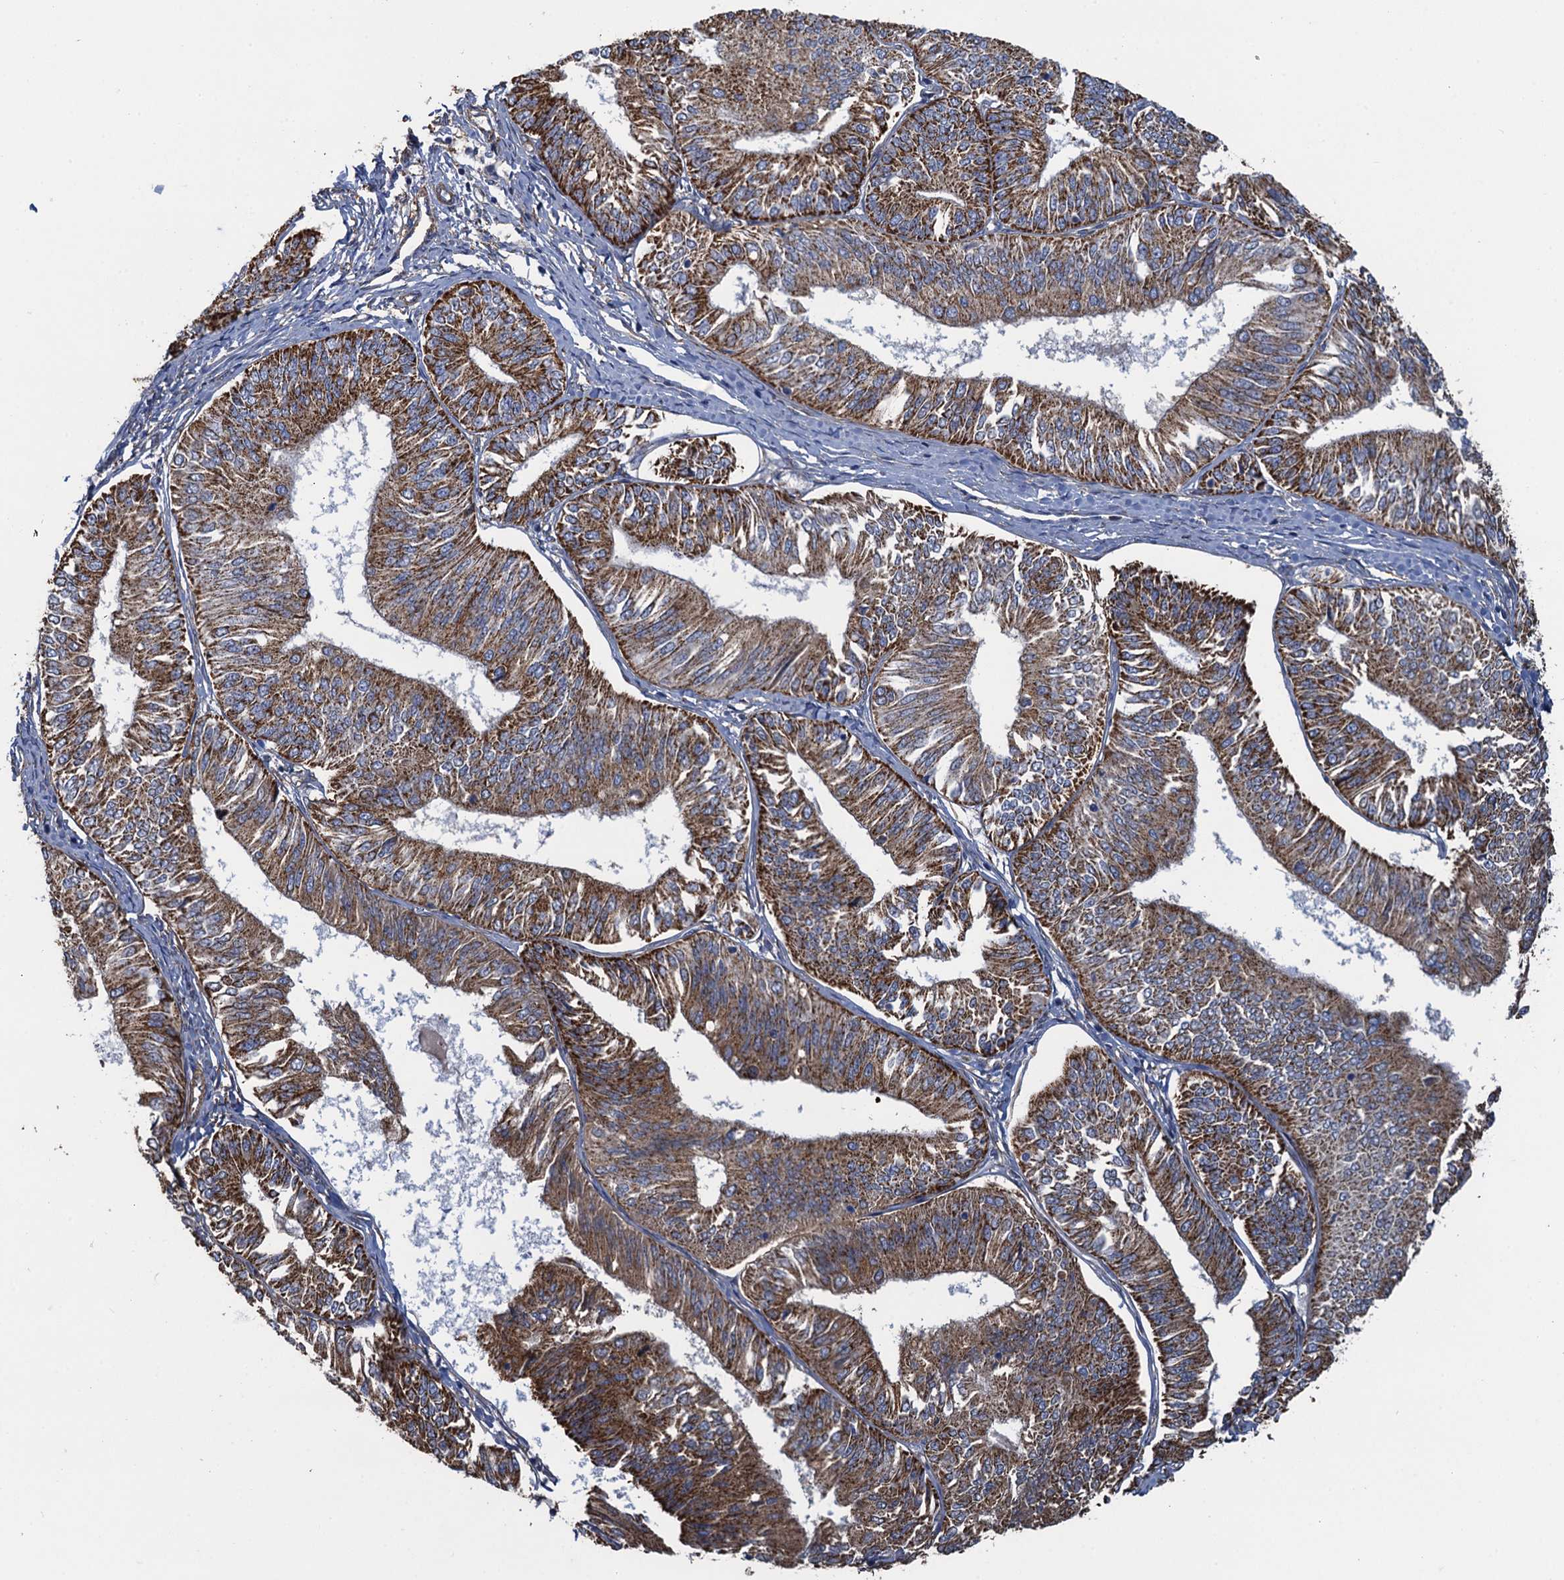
{"staining": {"intensity": "strong", "quantity": "25%-75%", "location": "cytoplasmic/membranous"}, "tissue": "endometrial cancer", "cell_type": "Tumor cells", "image_type": "cancer", "snomed": [{"axis": "morphology", "description": "Adenocarcinoma, NOS"}, {"axis": "topography", "description": "Endometrium"}], "caption": "Endometrial cancer (adenocarcinoma) tissue demonstrates strong cytoplasmic/membranous staining in approximately 25%-75% of tumor cells, visualized by immunohistochemistry. Using DAB (3,3'-diaminobenzidine) (brown) and hematoxylin (blue) stains, captured at high magnification using brightfield microscopy.", "gene": "GCSH", "patient": {"sex": "female", "age": 58}}